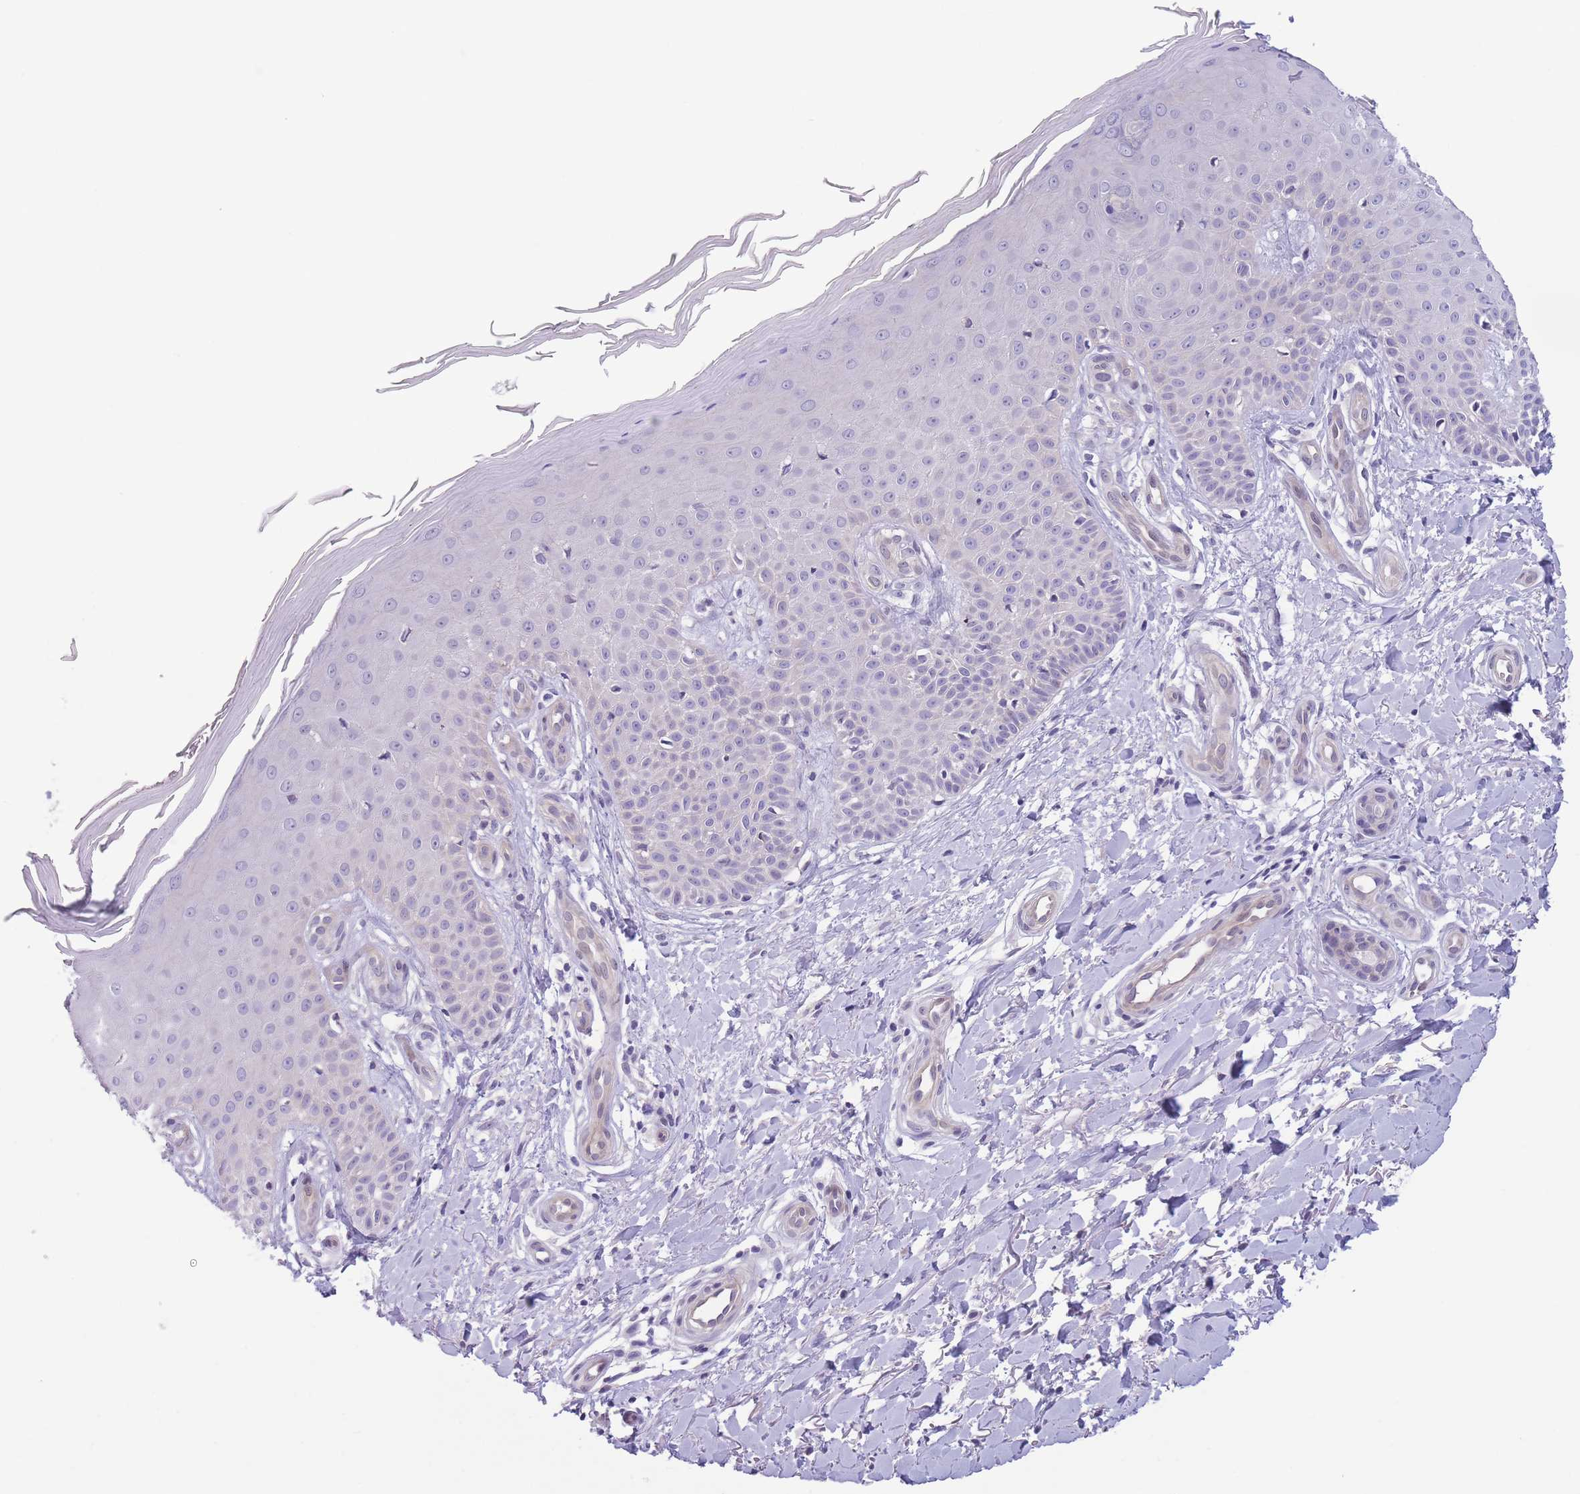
{"staining": {"intensity": "negative", "quantity": "none", "location": "none"}, "tissue": "skin", "cell_type": "Fibroblasts", "image_type": "normal", "snomed": [{"axis": "morphology", "description": "Normal tissue, NOS"}, {"axis": "topography", "description": "Skin"}], "caption": "Immunohistochemistry histopathology image of unremarkable human skin stained for a protein (brown), which demonstrates no expression in fibroblasts. The staining is performed using DAB brown chromogen with nuclei counter-stained in using hematoxylin.", "gene": "C9orf152", "patient": {"sex": "male", "age": 81}}